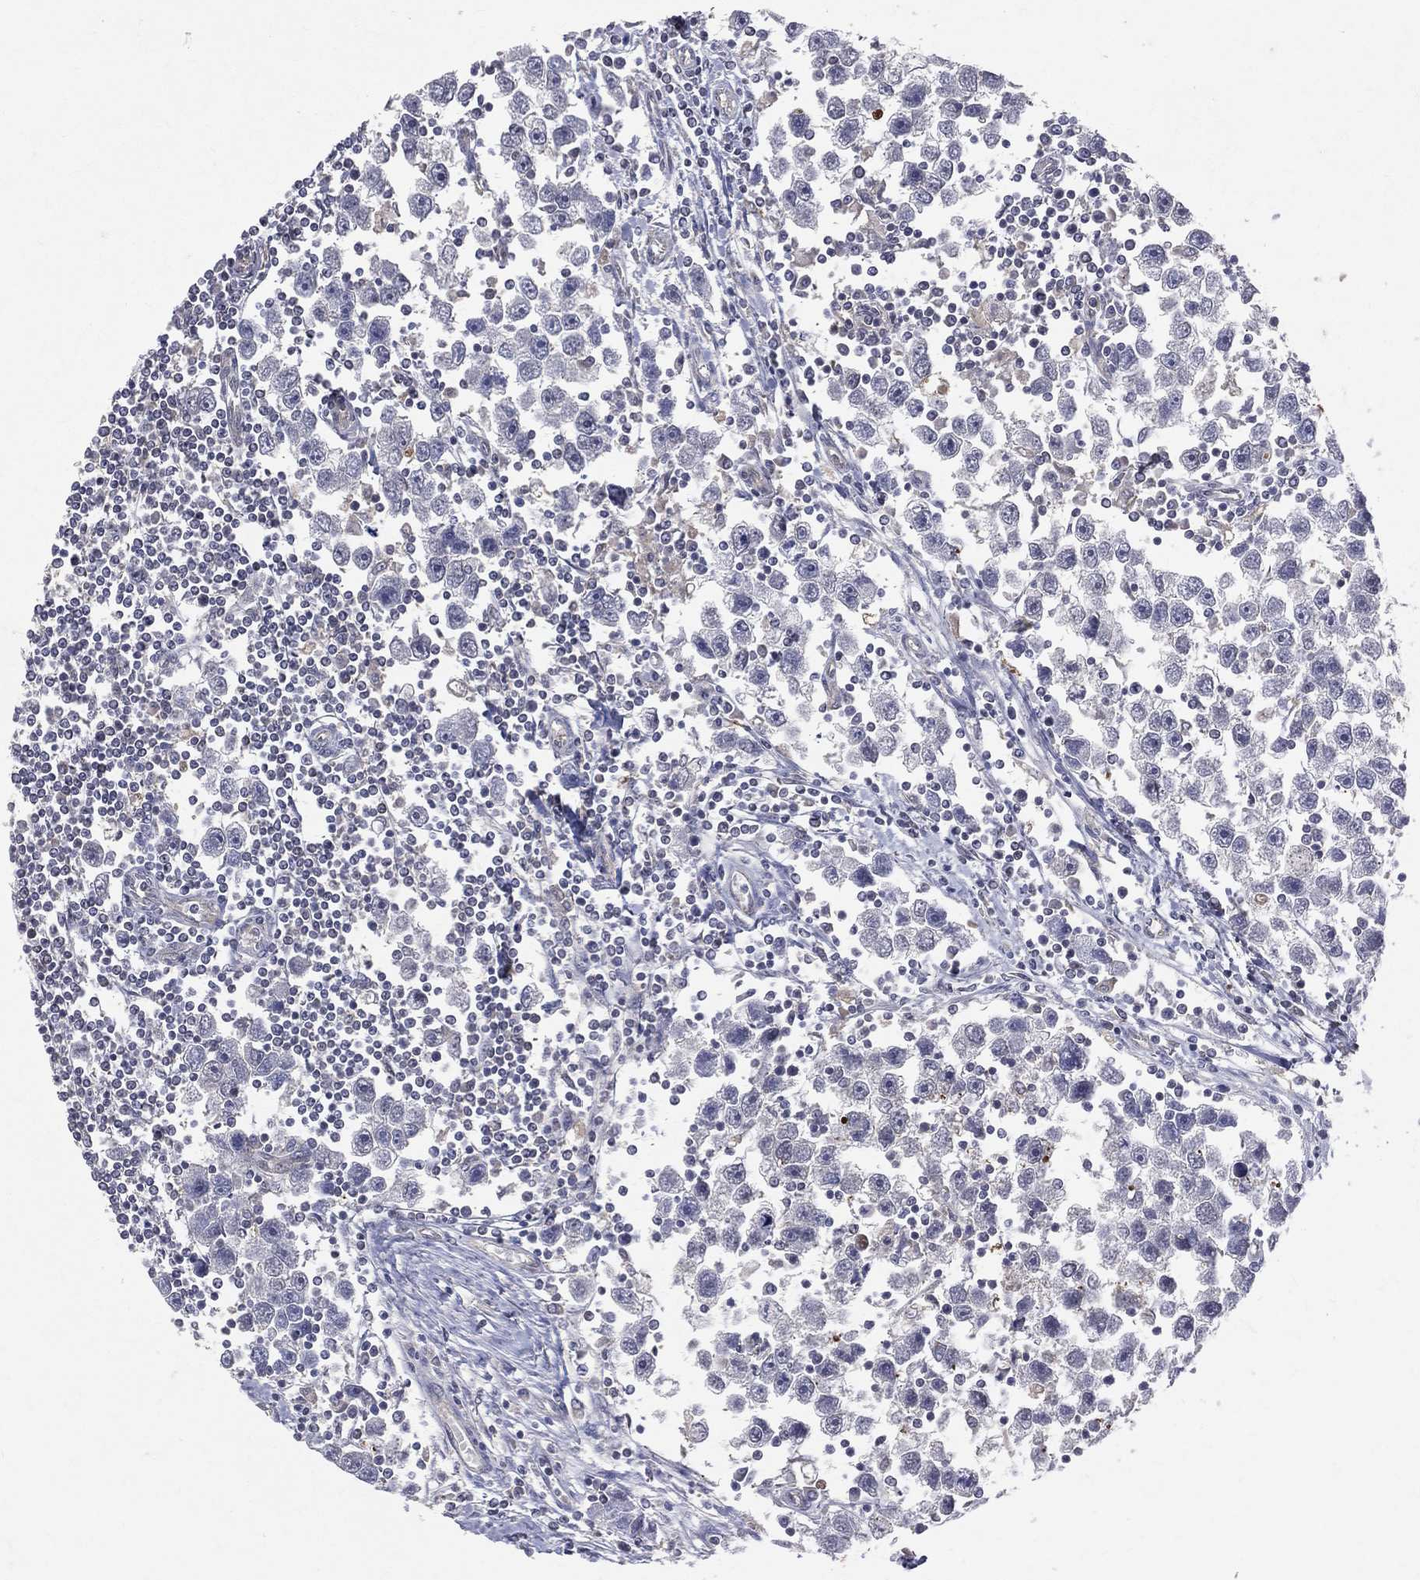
{"staining": {"intensity": "negative", "quantity": "none", "location": "none"}, "tissue": "testis cancer", "cell_type": "Tumor cells", "image_type": "cancer", "snomed": [{"axis": "morphology", "description": "Seminoma, NOS"}, {"axis": "topography", "description": "Testis"}], "caption": "An IHC histopathology image of seminoma (testis) is shown. There is no staining in tumor cells of seminoma (testis).", "gene": "GMPR2", "patient": {"sex": "male", "age": 30}}